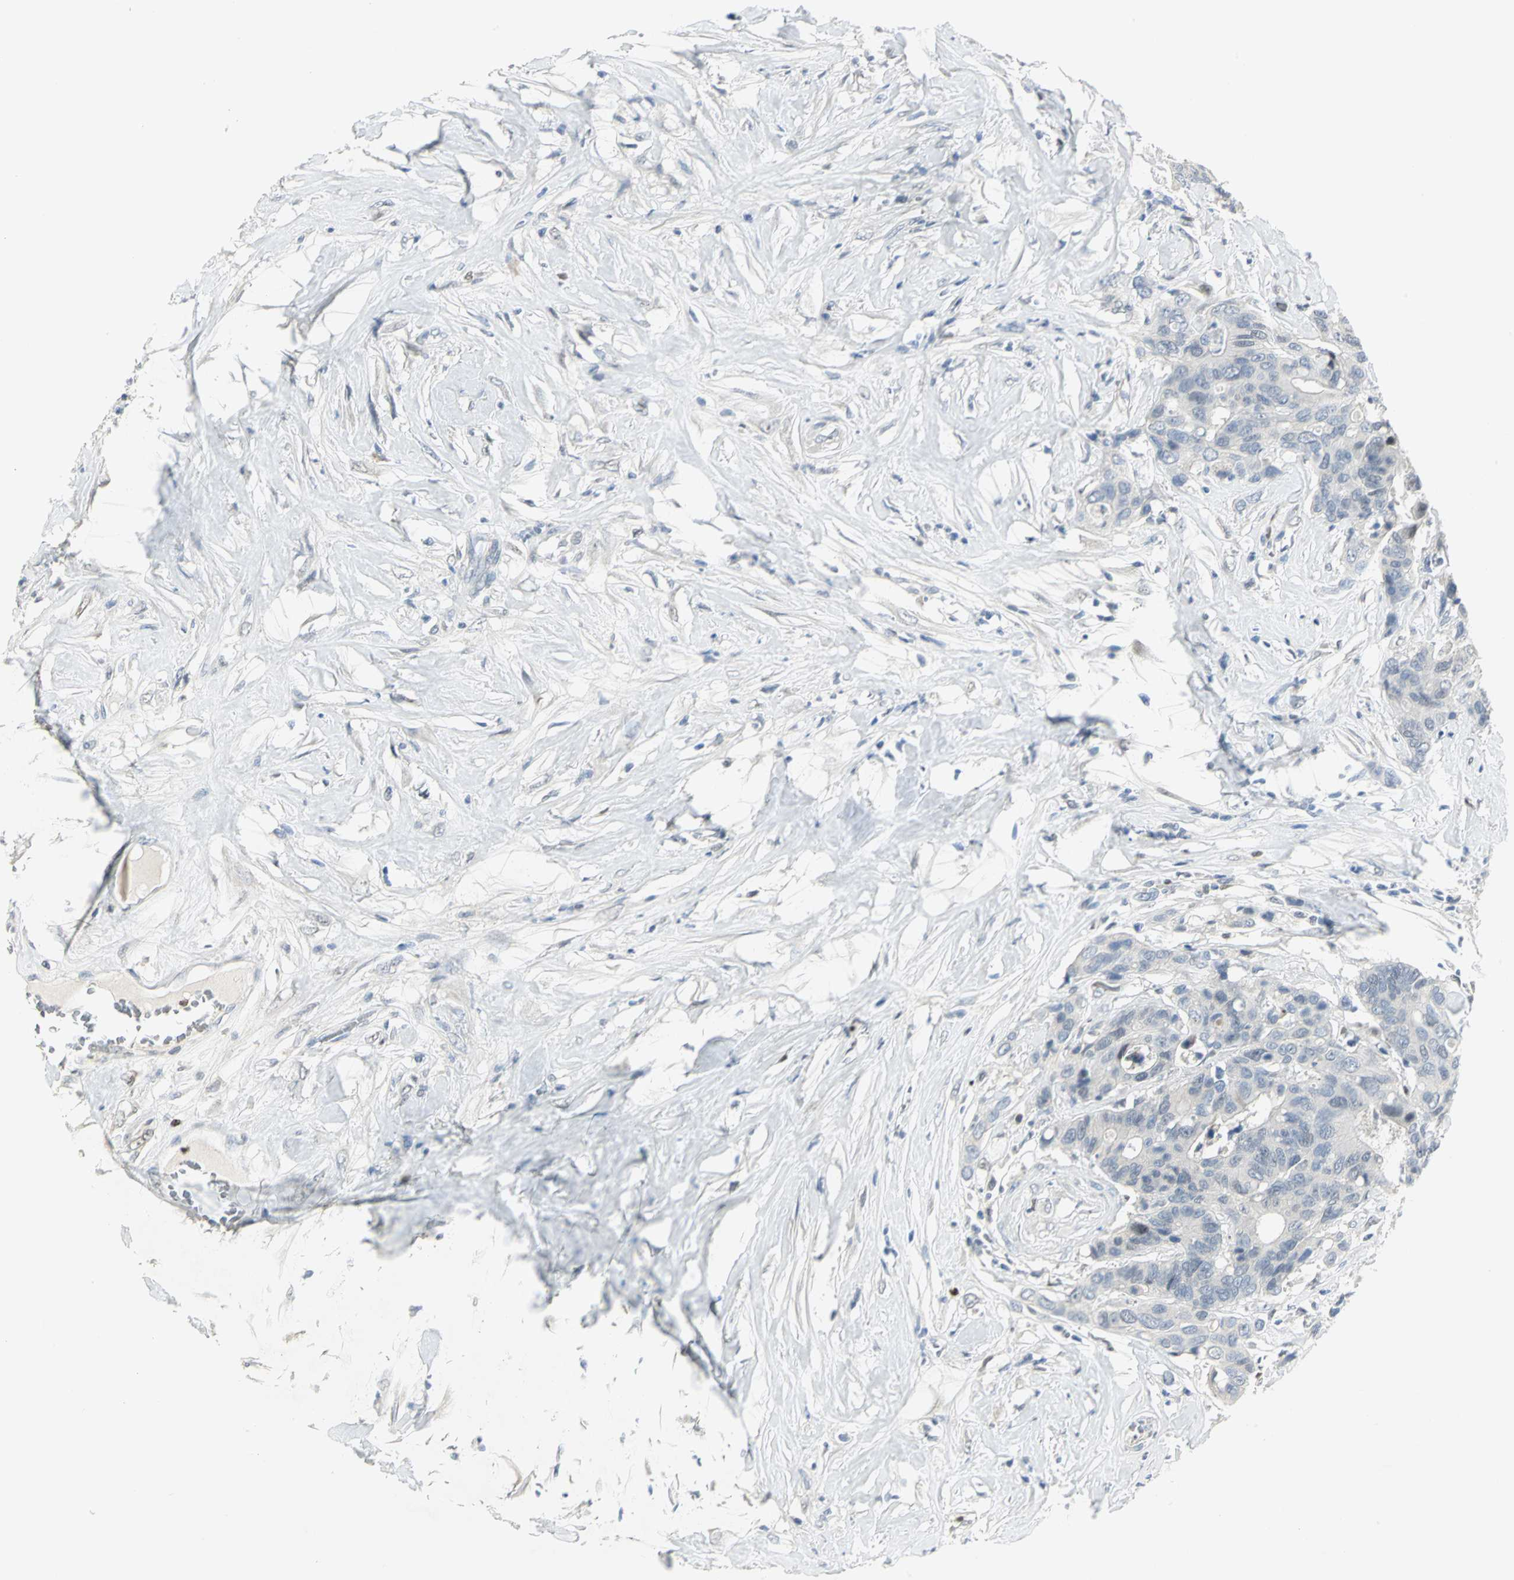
{"staining": {"intensity": "negative", "quantity": "none", "location": "none"}, "tissue": "colorectal cancer", "cell_type": "Tumor cells", "image_type": "cancer", "snomed": [{"axis": "morphology", "description": "Adenocarcinoma, NOS"}, {"axis": "topography", "description": "Rectum"}], "caption": "High power microscopy image of an IHC histopathology image of adenocarcinoma (colorectal), revealing no significant staining in tumor cells. Brightfield microscopy of IHC stained with DAB (brown) and hematoxylin (blue), captured at high magnification.", "gene": "BCL6", "patient": {"sex": "male", "age": 55}}